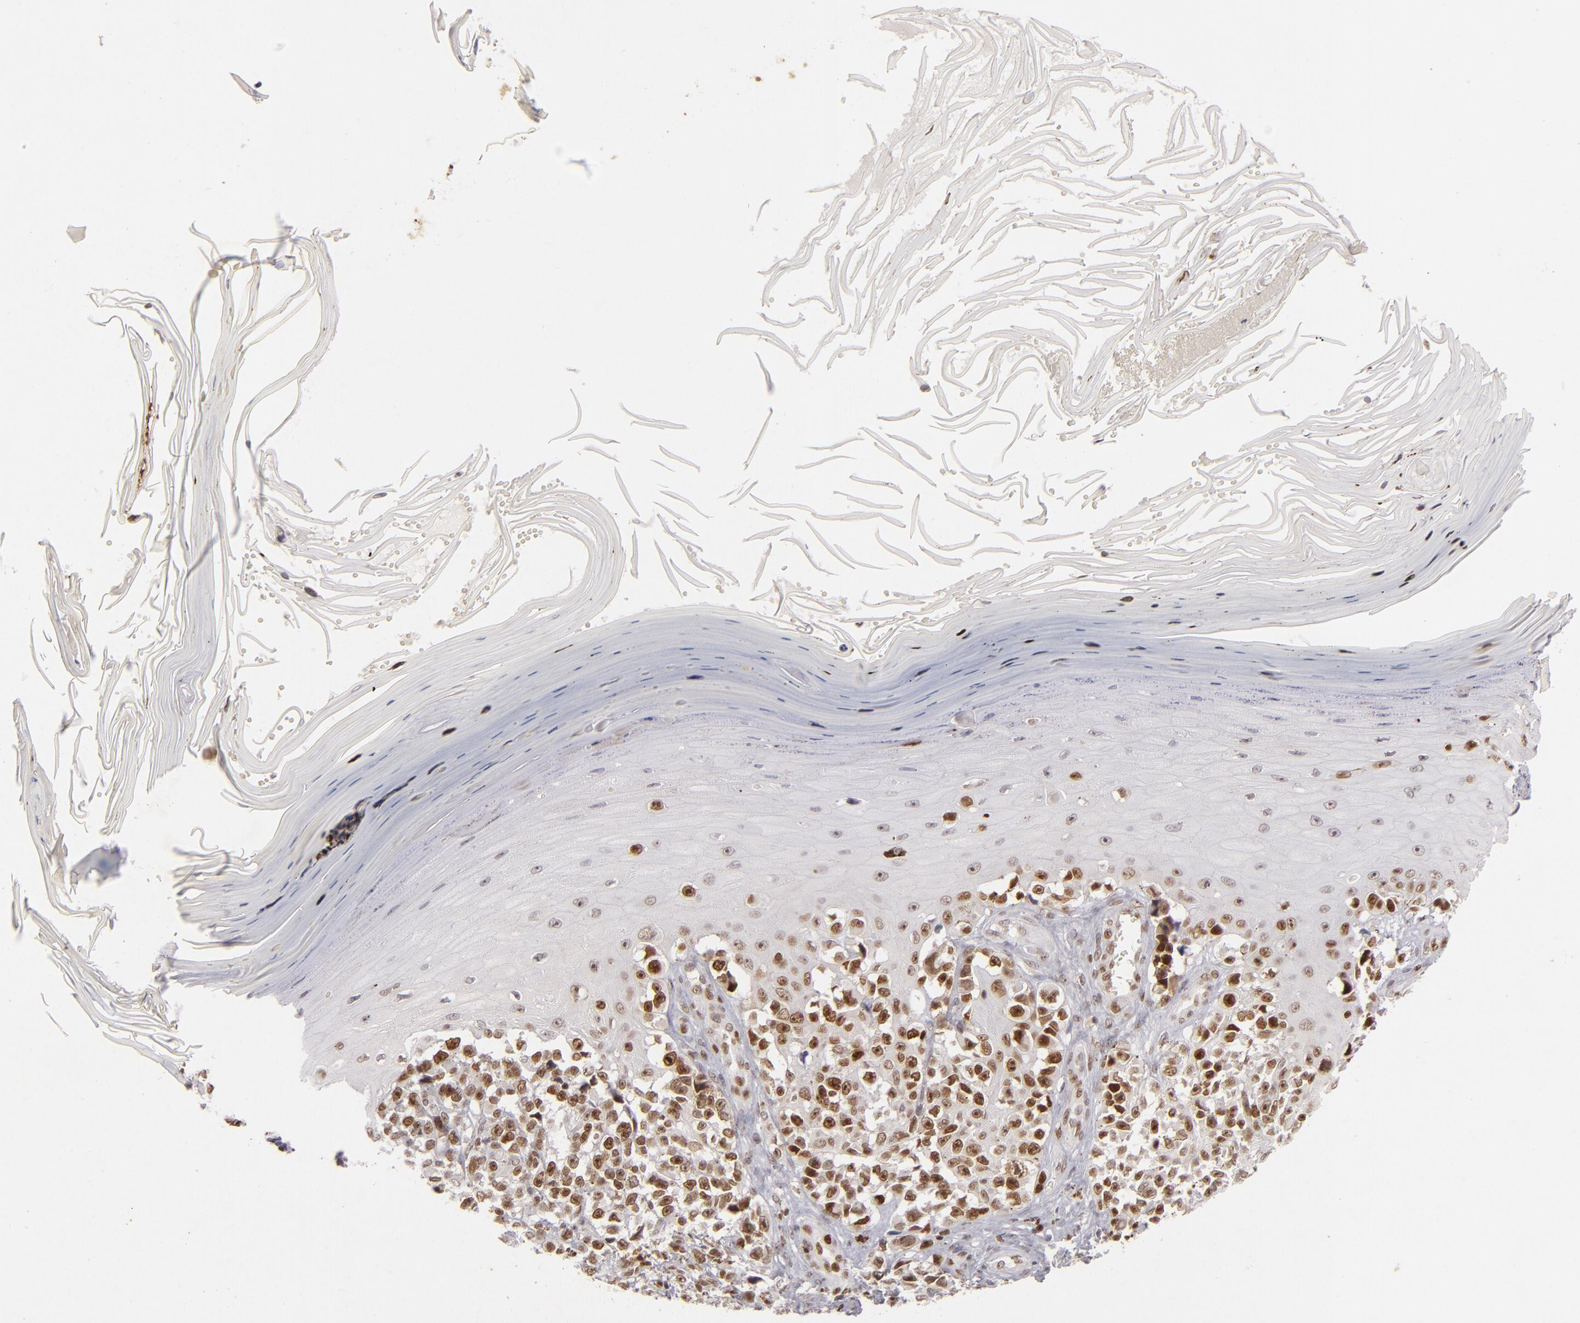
{"staining": {"intensity": "strong", "quantity": ">75%", "location": "nuclear"}, "tissue": "melanoma", "cell_type": "Tumor cells", "image_type": "cancer", "snomed": [{"axis": "morphology", "description": "Malignant melanoma, NOS"}, {"axis": "topography", "description": "Skin"}], "caption": "Brown immunohistochemical staining in malignant melanoma displays strong nuclear positivity in approximately >75% of tumor cells. Nuclei are stained in blue.", "gene": "FEN1", "patient": {"sex": "female", "age": 82}}